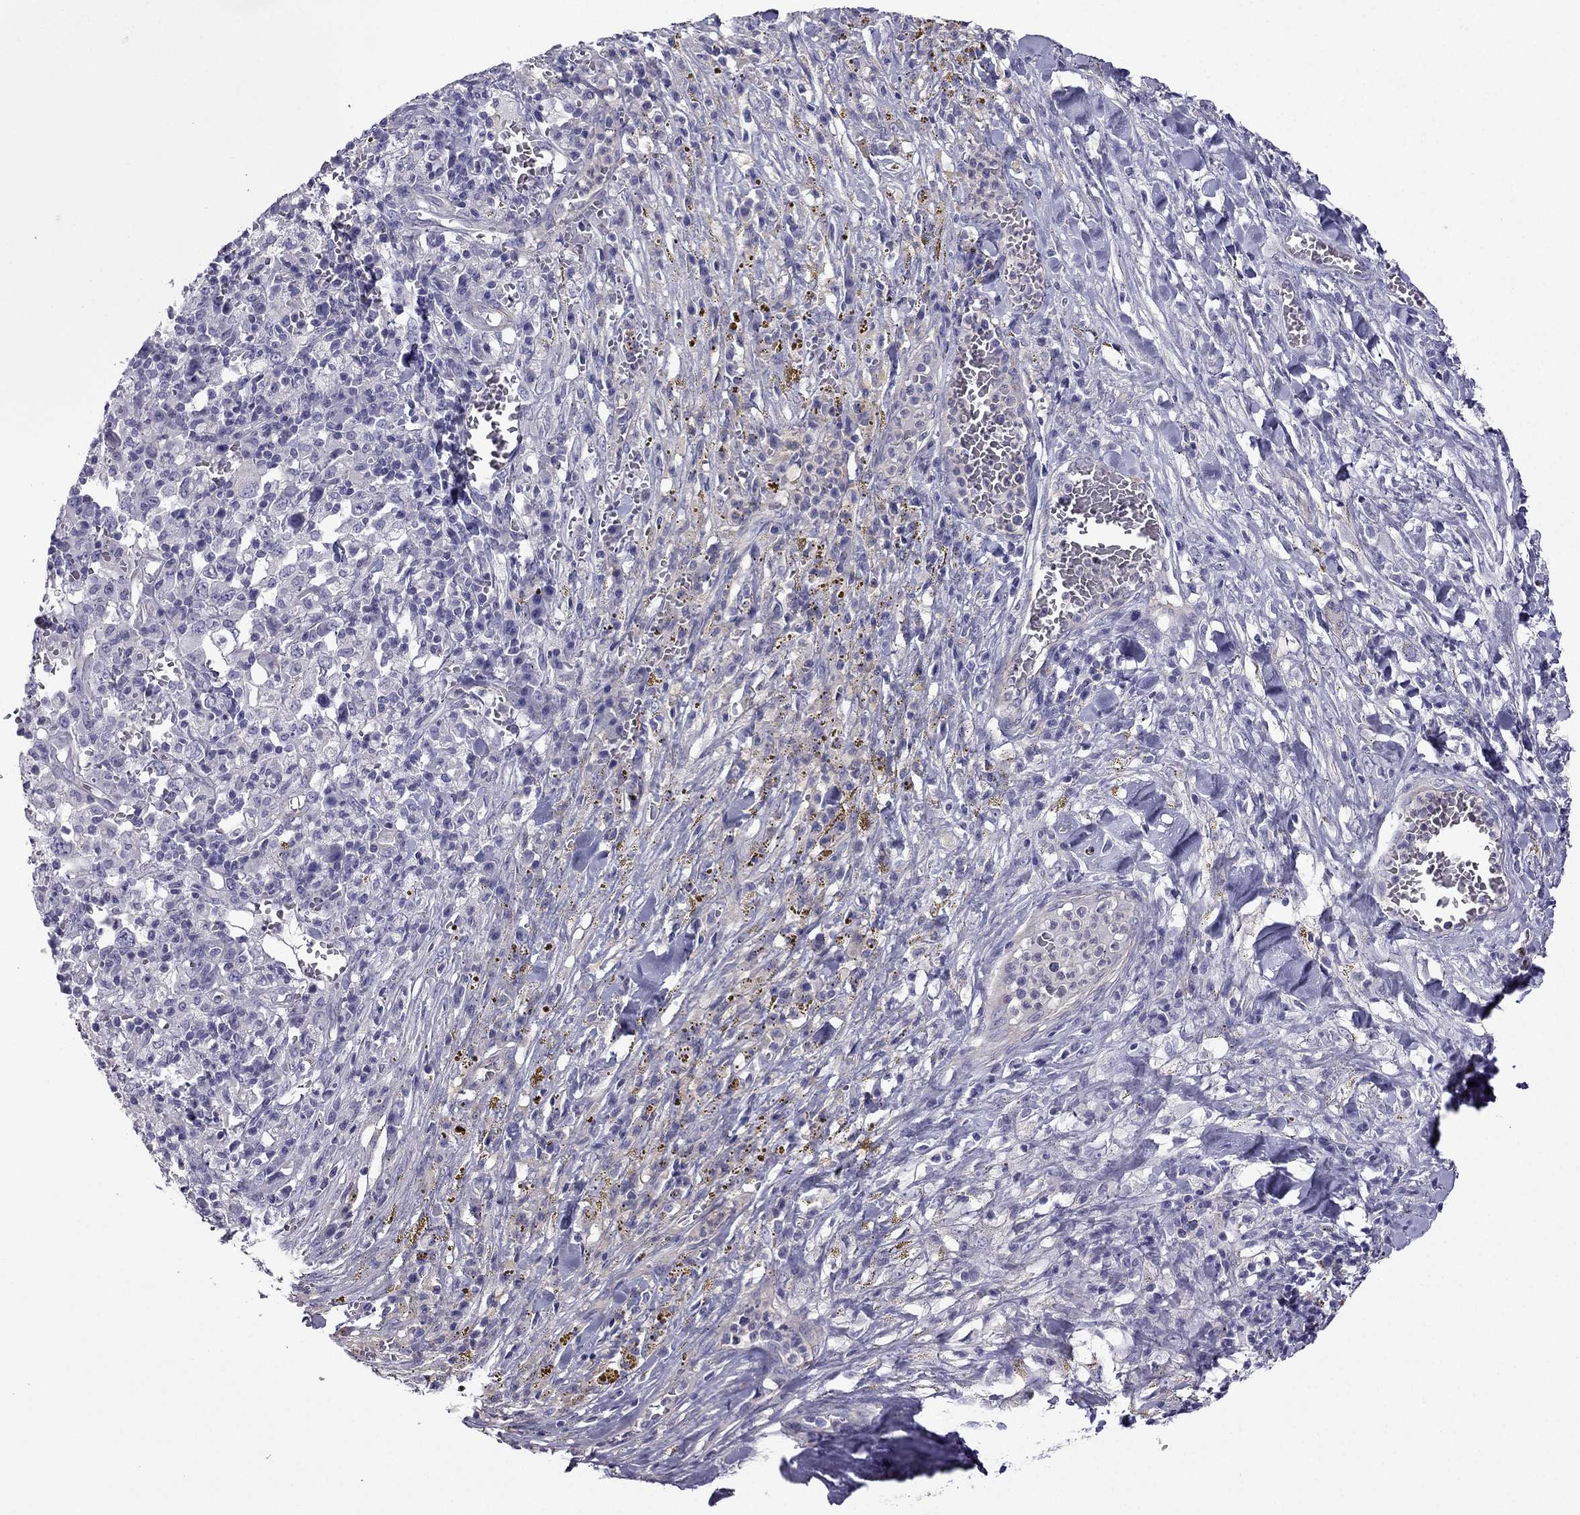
{"staining": {"intensity": "negative", "quantity": "none", "location": "none"}, "tissue": "melanoma", "cell_type": "Tumor cells", "image_type": "cancer", "snomed": [{"axis": "morphology", "description": "Malignant melanoma, NOS"}, {"axis": "topography", "description": "Skin"}], "caption": "There is no significant expression in tumor cells of melanoma. (DAB (3,3'-diaminobenzidine) immunohistochemistry (IHC) visualized using brightfield microscopy, high magnification).", "gene": "GJA8", "patient": {"sex": "female", "age": 91}}